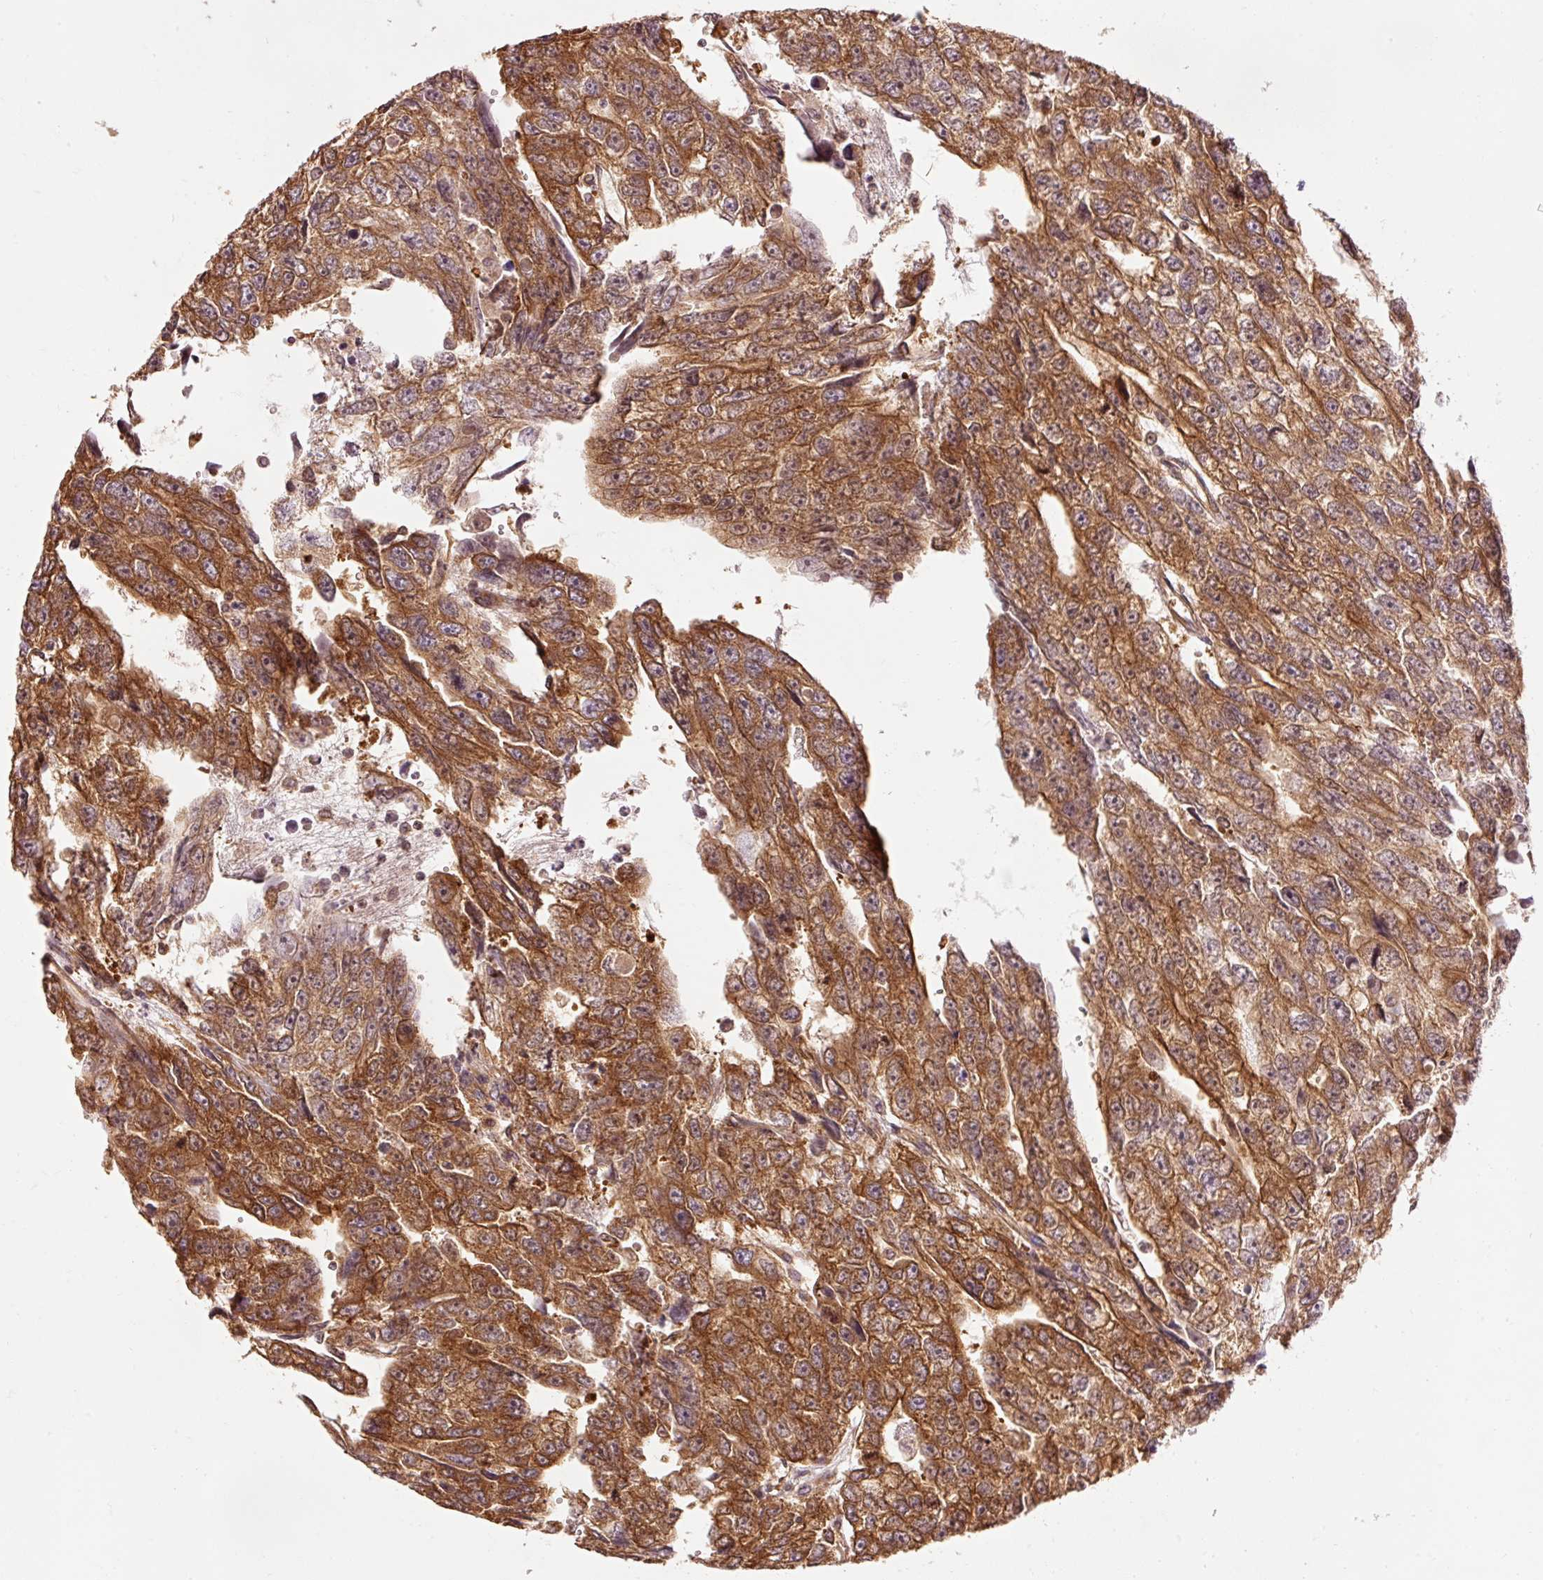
{"staining": {"intensity": "strong", "quantity": ">75%", "location": "cytoplasmic/membranous"}, "tissue": "testis cancer", "cell_type": "Tumor cells", "image_type": "cancer", "snomed": [{"axis": "morphology", "description": "Carcinoma, Embryonal, NOS"}, {"axis": "topography", "description": "Testis"}], "caption": "Immunohistochemical staining of testis cancer (embryonal carcinoma) displays strong cytoplasmic/membranous protein expression in approximately >75% of tumor cells.", "gene": "PDAP1", "patient": {"sex": "male", "age": 20}}